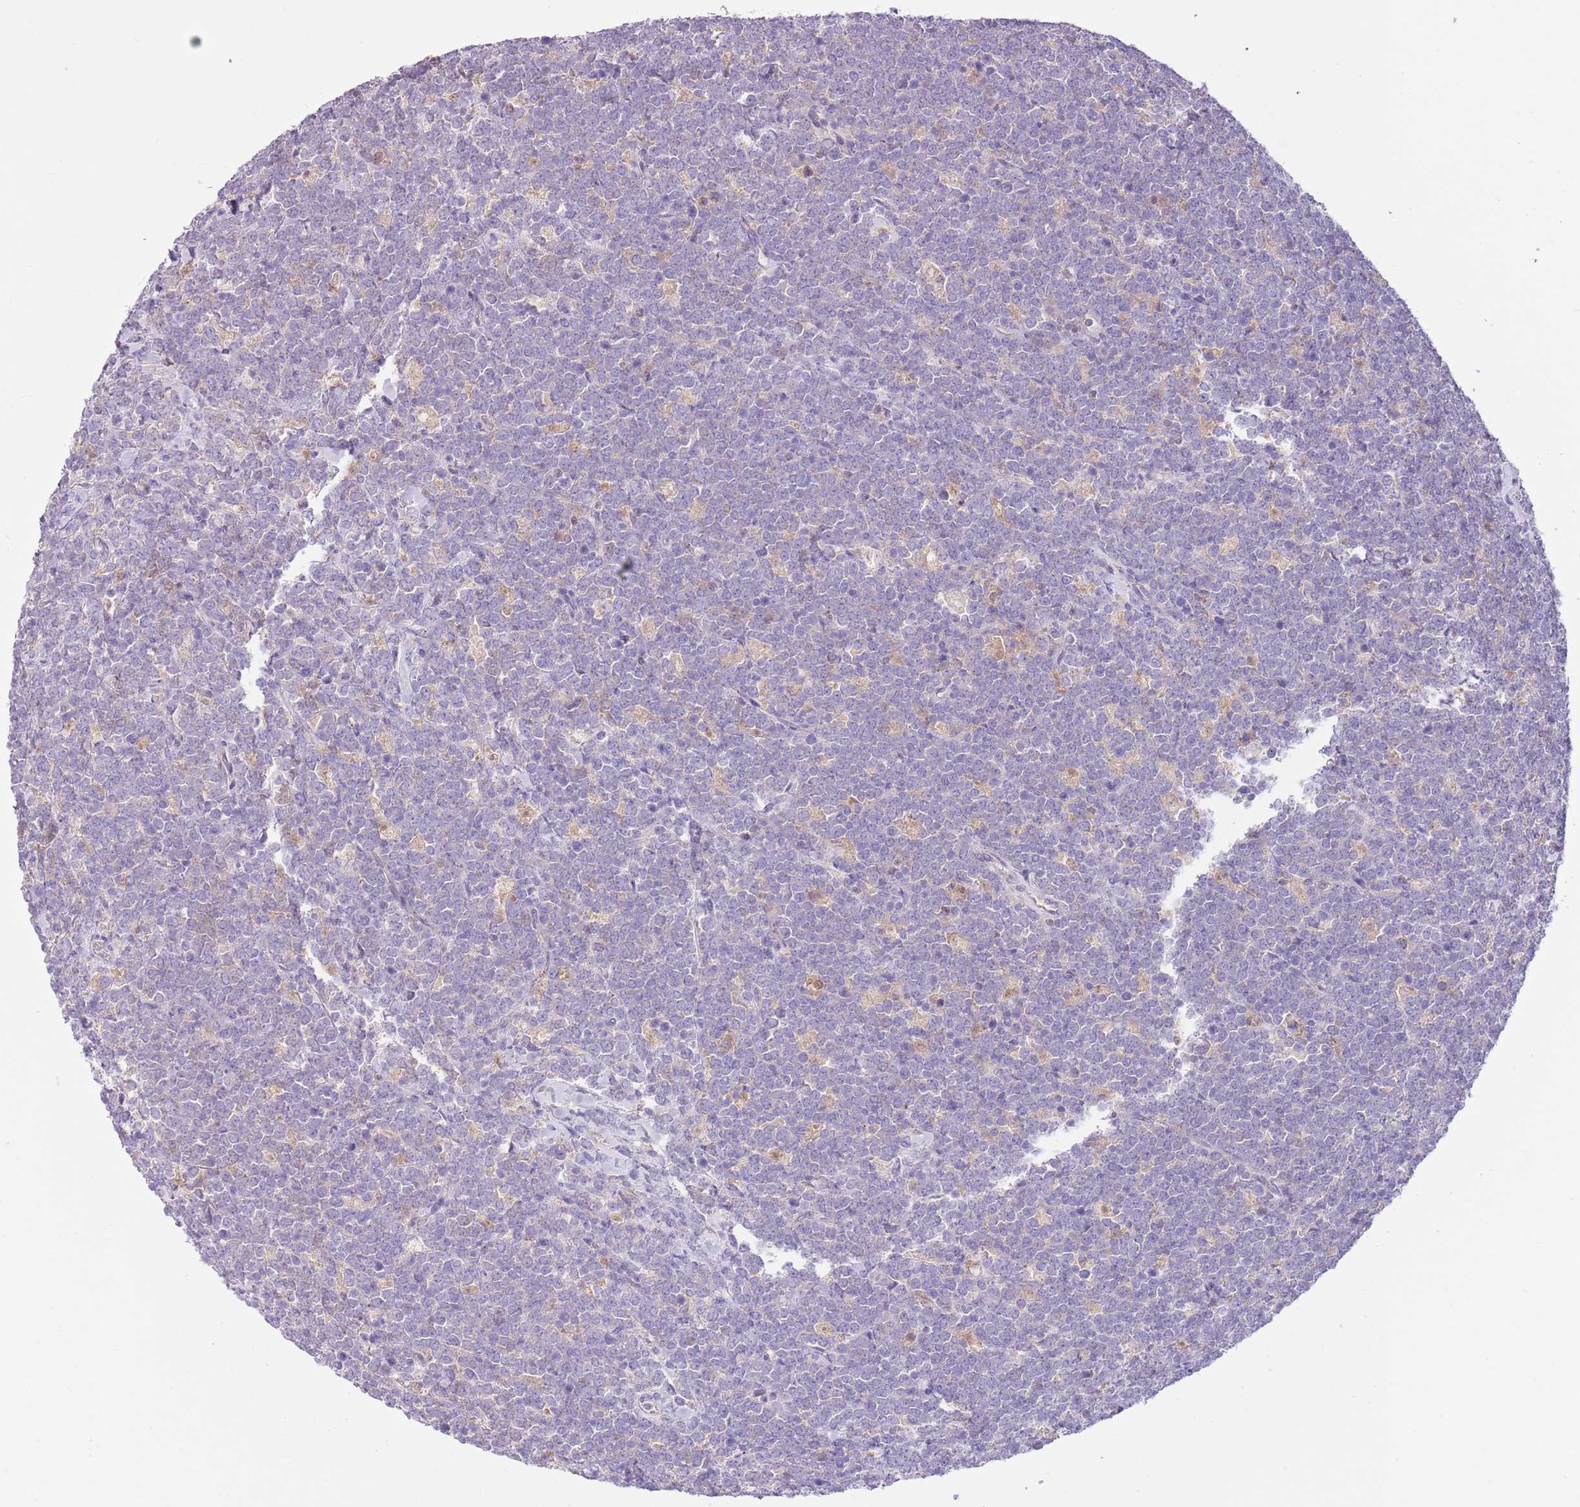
{"staining": {"intensity": "negative", "quantity": "none", "location": "none"}, "tissue": "lymphoma", "cell_type": "Tumor cells", "image_type": "cancer", "snomed": [{"axis": "morphology", "description": "Malignant lymphoma, non-Hodgkin's type, High grade"}, {"axis": "topography", "description": "Small intestine"}], "caption": "This histopathology image is of lymphoma stained with immunohistochemistry (IHC) to label a protein in brown with the nuclei are counter-stained blue. There is no positivity in tumor cells.", "gene": "HES3", "patient": {"sex": "male", "age": 8}}